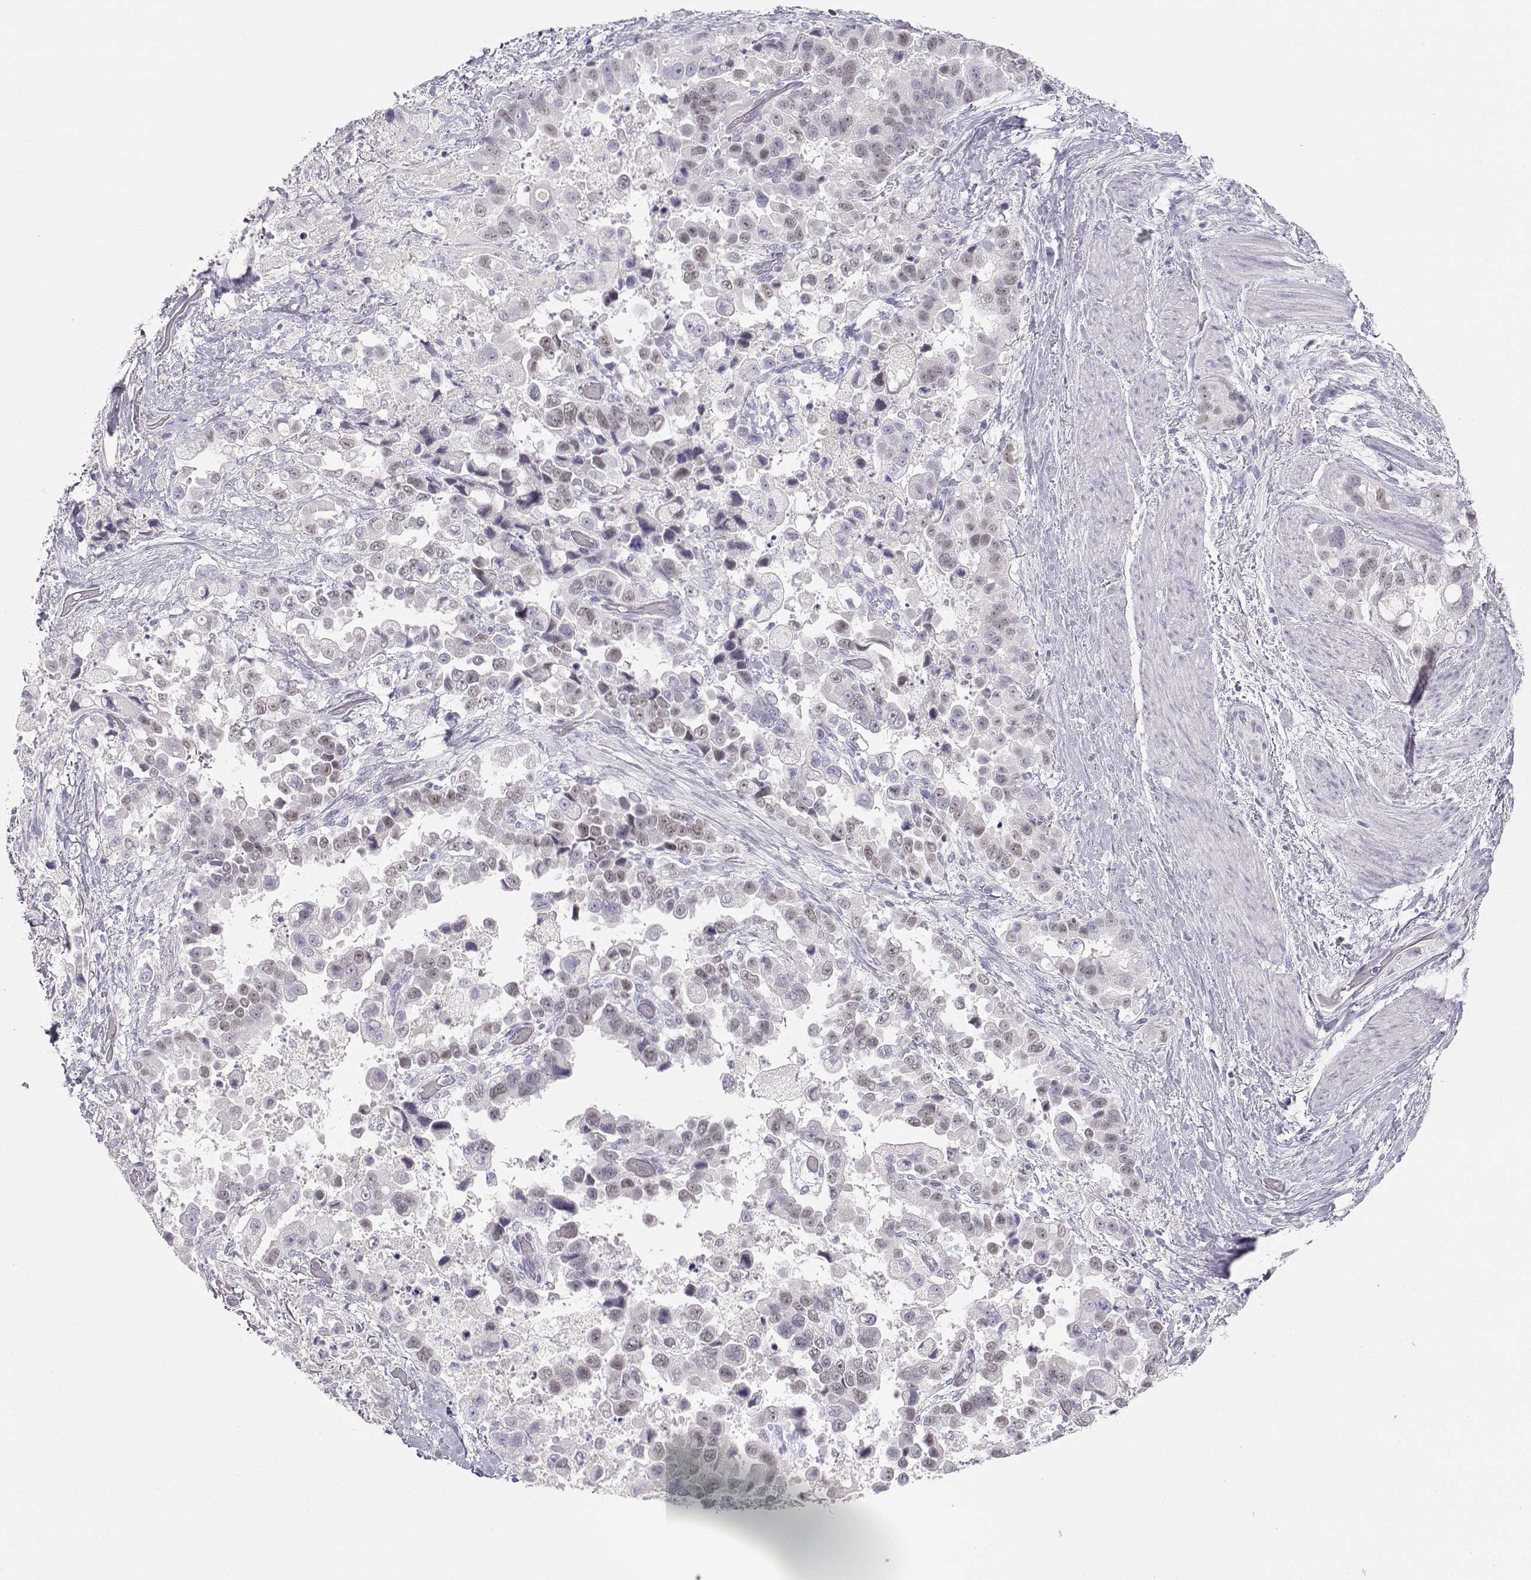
{"staining": {"intensity": "weak", "quantity": "25%-75%", "location": "nuclear"}, "tissue": "stomach cancer", "cell_type": "Tumor cells", "image_type": "cancer", "snomed": [{"axis": "morphology", "description": "Adenocarcinoma, NOS"}, {"axis": "topography", "description": "Stomach"}], "caption": "There is low levels of weak nuclear expression in tumor cells of stomach cancer (adenocarcinoma), as demonstrated by immunohistochemical staining (brown color).", "gene": "OPN5", "patient": {"sex": "male", "age": 59}}